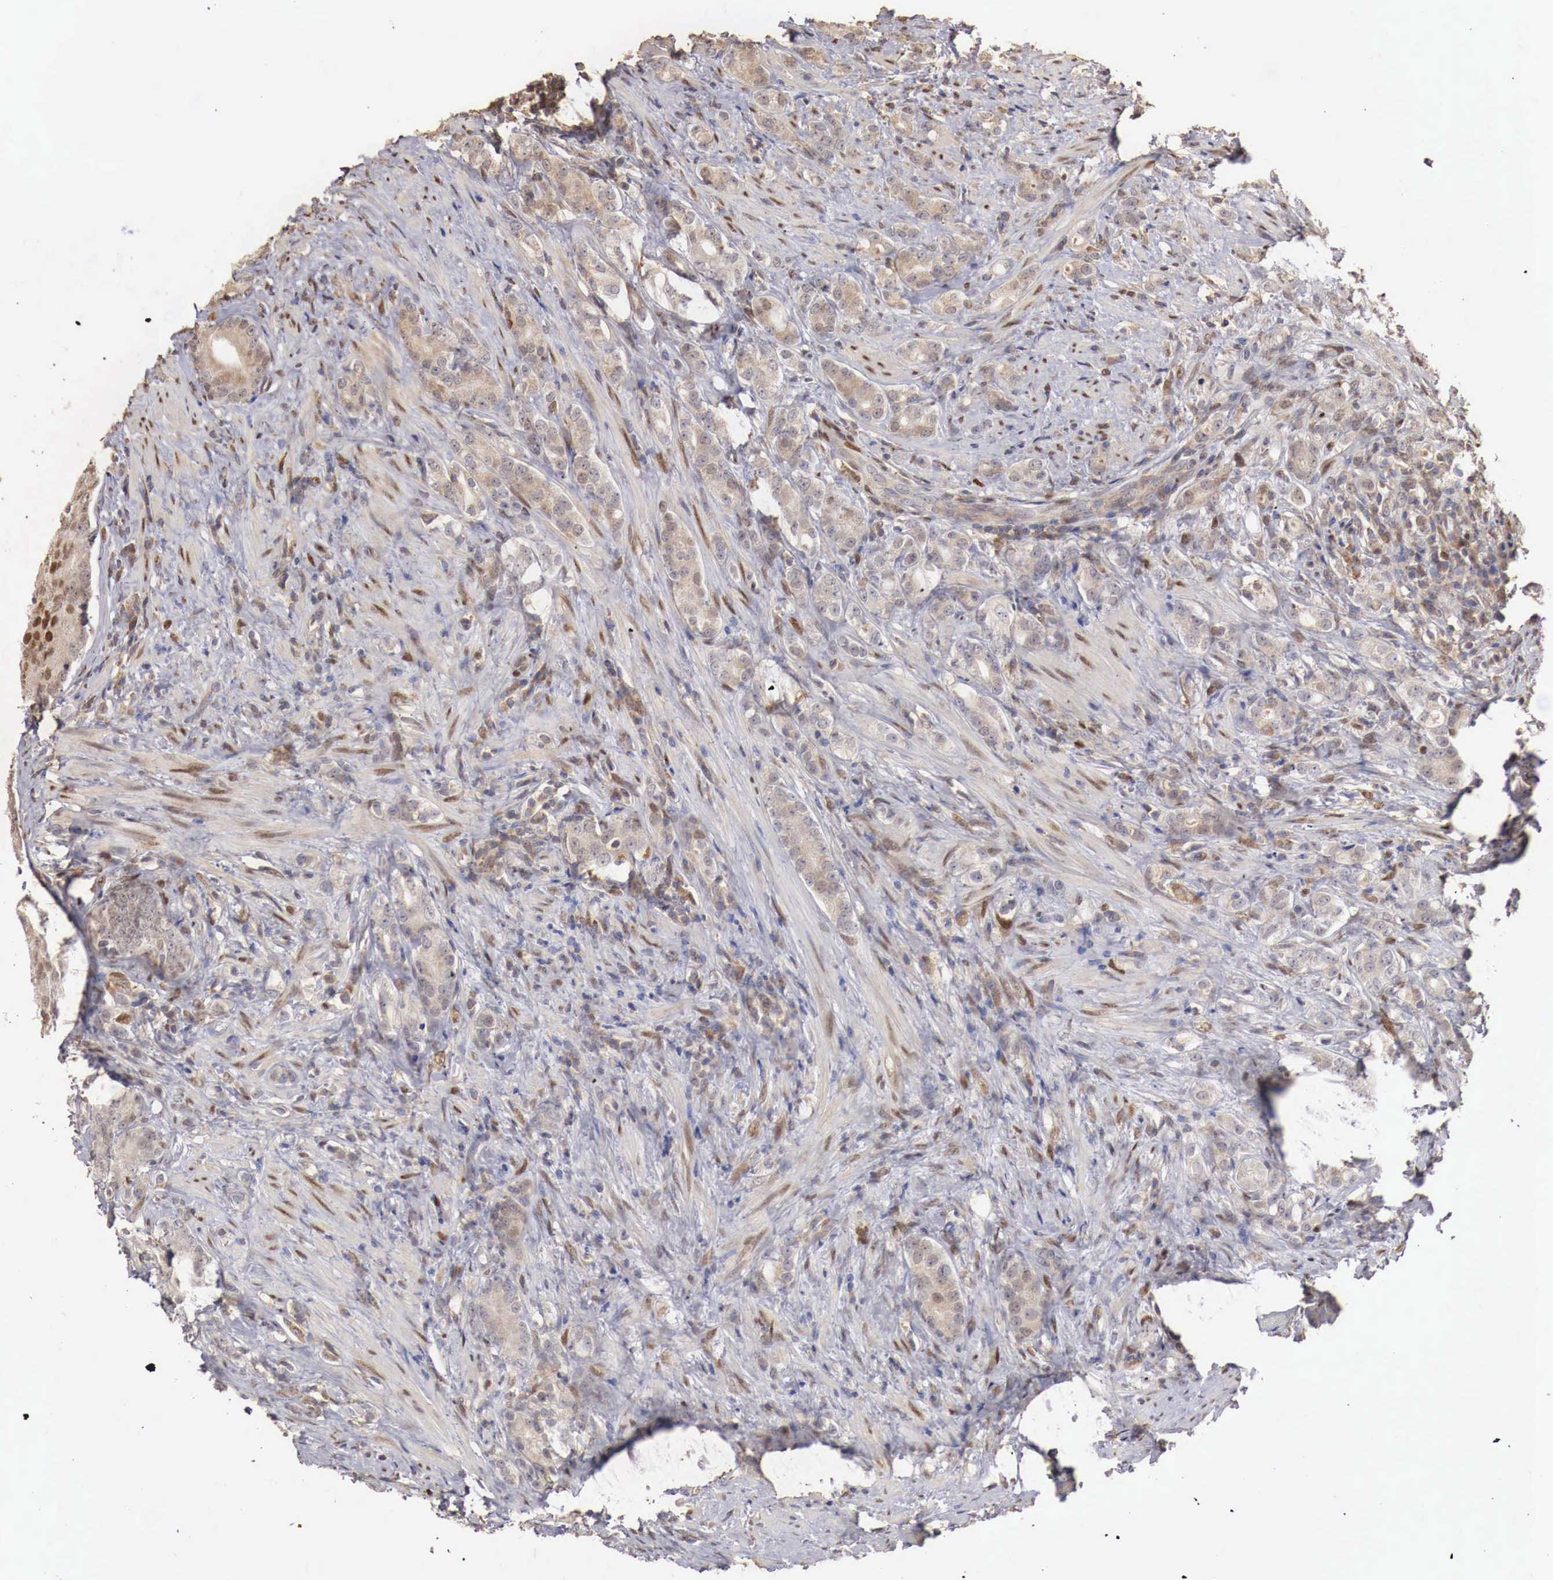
{"staining": {"intensity": "strong", "quantity": "25%-75%", "location": "nuclear"}, "tissue": "prostate cancer", "cell_type": "Tumor cells", "image_type": "cancer", "snomed": [{"axis": "morphology", "description": "Adenocarcinoma, Medium grade"}, {"axis": "topography", "description": "Prostate"}], "caption": "Prostate cancer (medium-grade adenocarcinoma) stained with DAB IHC displays high levels of strong nuclear staining in approximately 25%-75% of tumor cells.", "gene": "KHDRBS2", "patient": {"sex": "male", "age": 59}}